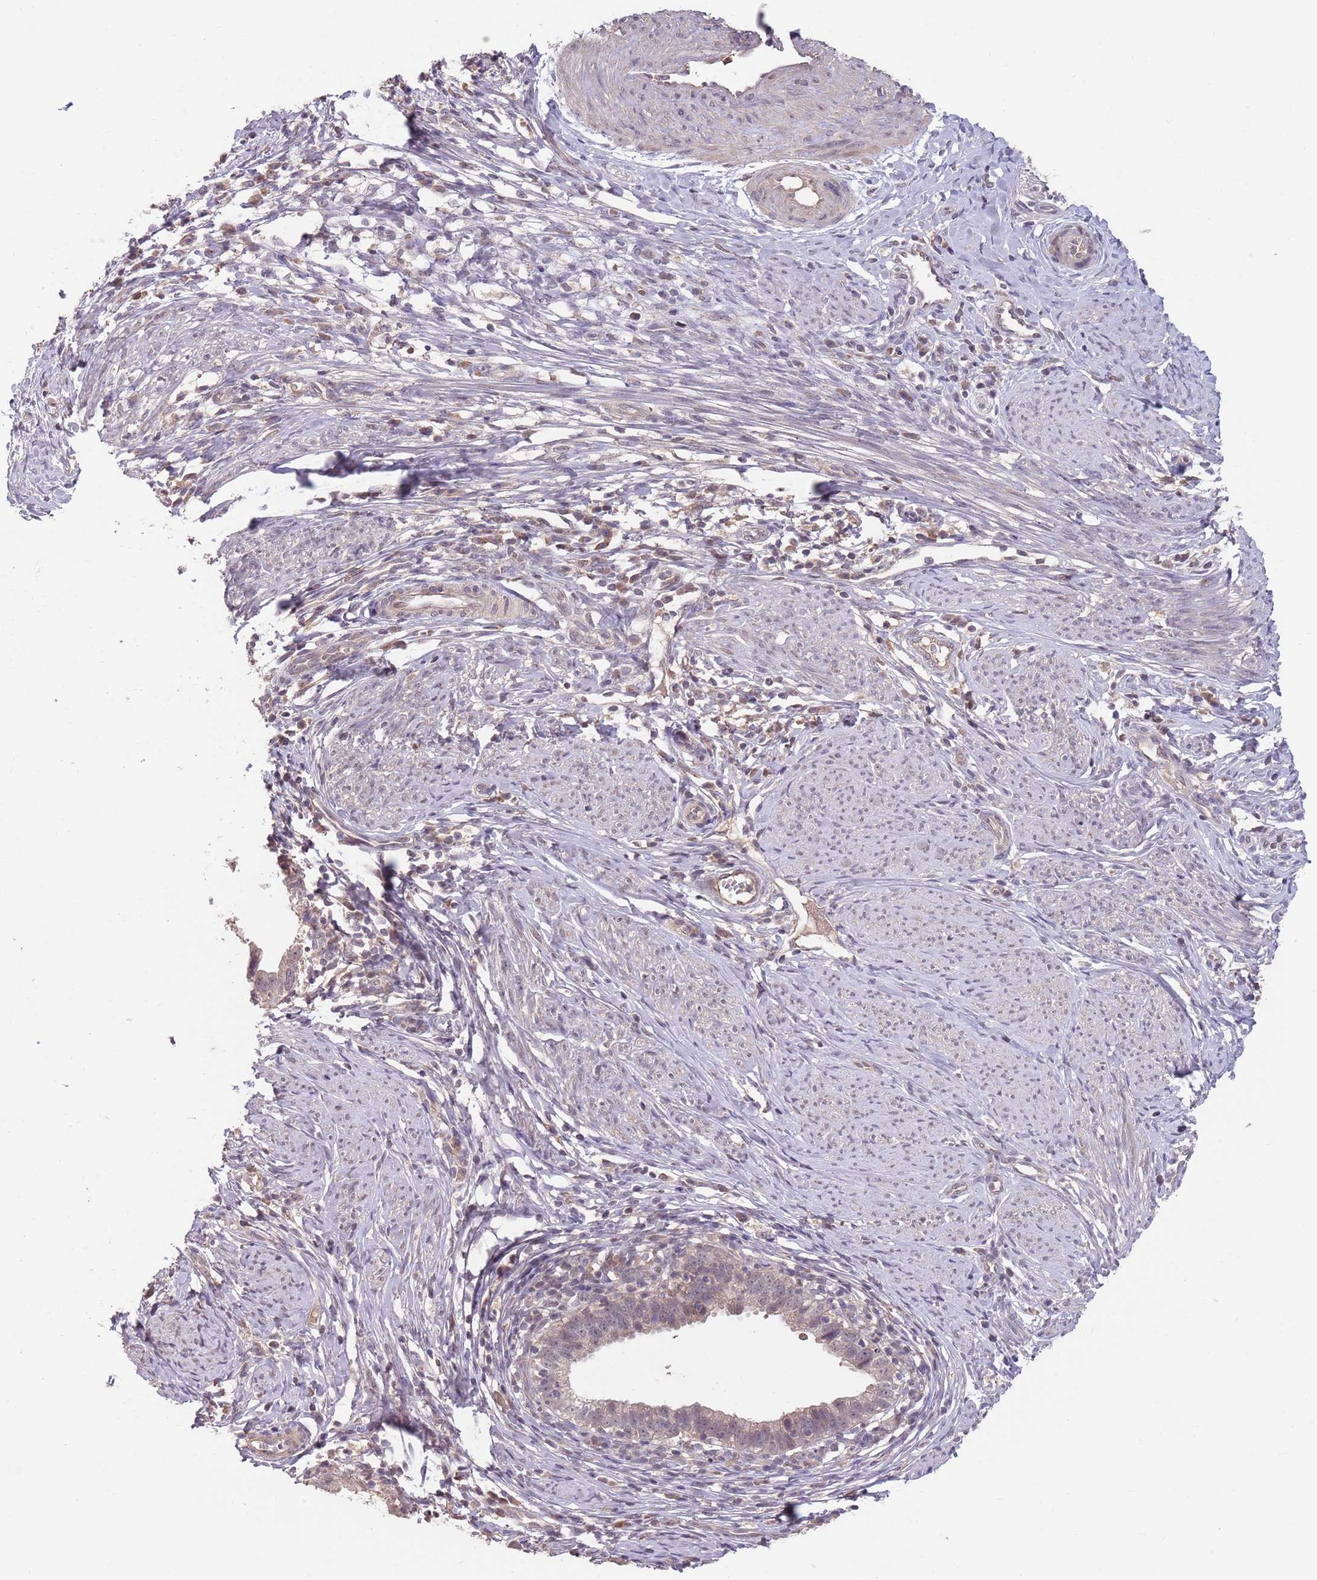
{"staining": {"intensity": "negative", "quantity": "none", "location": "none"}, "tissue": "cervical cancer", "cell_type": "Tumor cells", "image_type": "cancer", "snomed": [{"axis": "morphology", "description": "Adenocarcinoma, NOS"}, {"axis": "topography", "description": "Cervix"}], "caption": "An immunohistochemistry (IHC) micrograph of adenocarcinoma (cervical) is shown. There is no staining in tumor cells of adenocarcinoma (cervical).", "gene": "MEI1", "patient": {"sex": "female", "age": 36}}